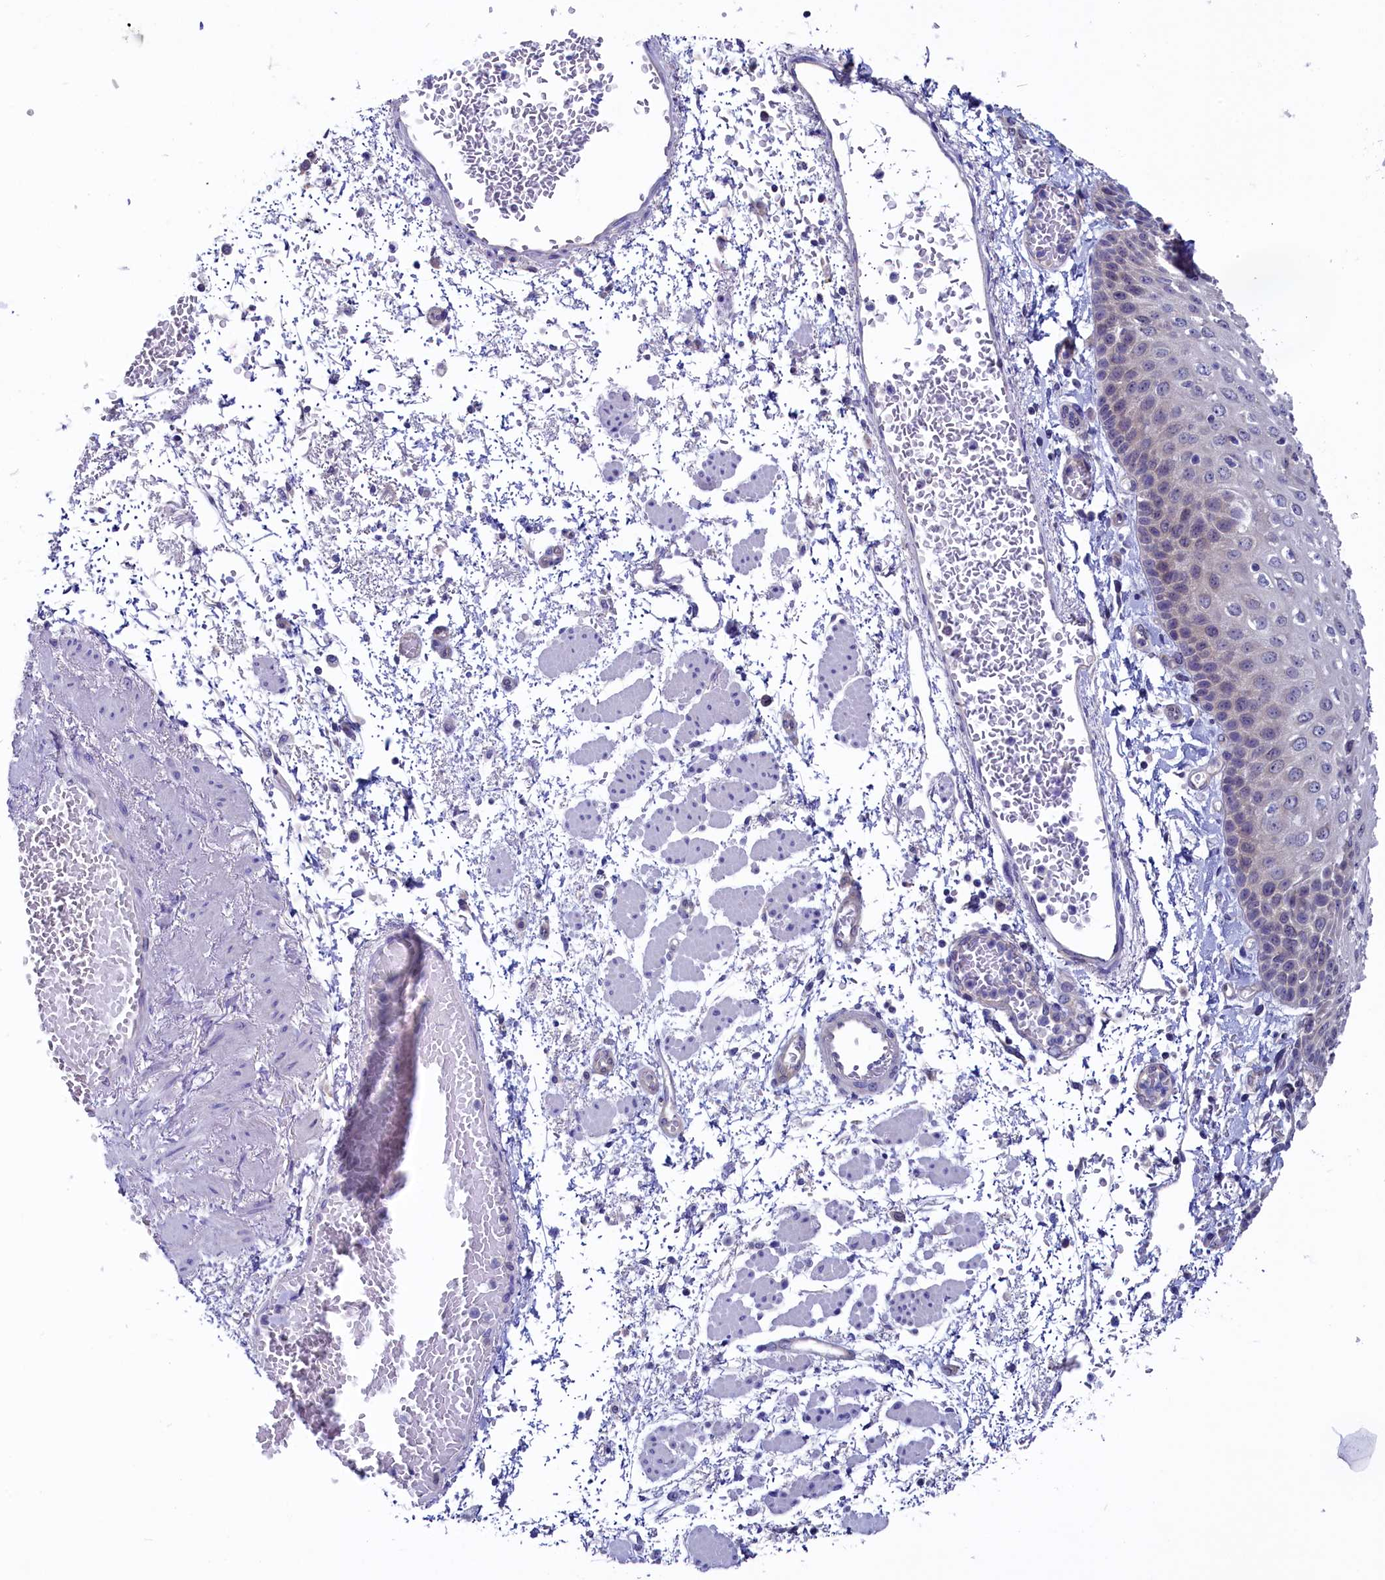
{"staining": {"intensity": "weak", "quantity": "<25%", "location": "cytoplasmic/membranous"}, "tissue": "esophagus", "cell_type": "Squamous epithelial cells", "image_type": "normal", "snomed": [{"axis": "morphology", "description": "Normal tissue, NOS"}, {"axis": "topography", "description": "Esophagus"}], "caption": "This is an immunohistochemistry micrograph of benign esophagus. There is no expression in squamous epithelial cells.", "gene": "CIAPIN1", "patient": {"sex": "male", "age": 81}}